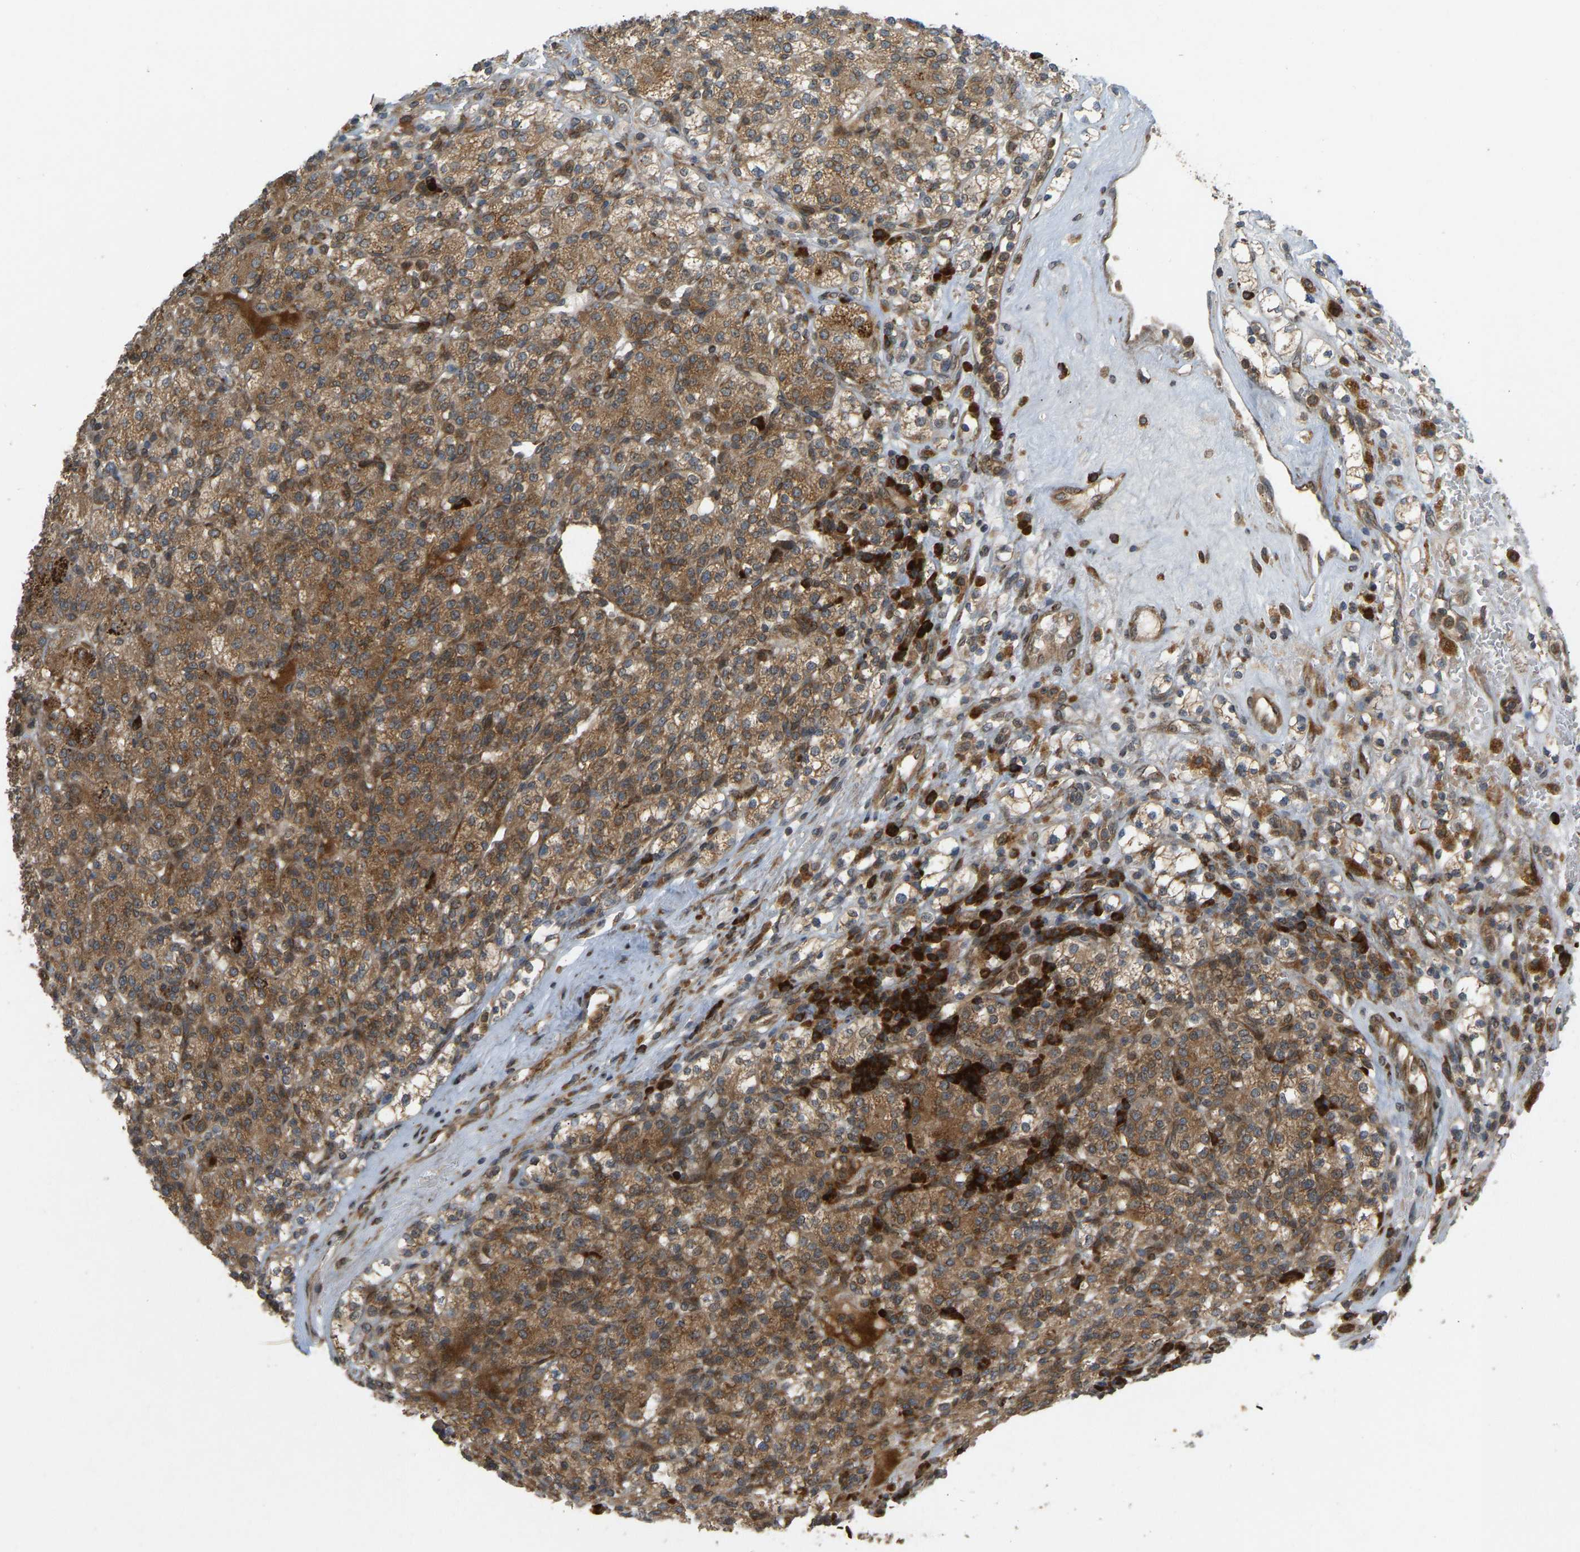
{"staining": {"intensity": "moderate", "quantity": ">75%", "location": "cytoplasmic/membranous"}, "tissue": "renal cancer", "cell_type": "Tumor cells", "image_type": "cancer", "snomed": [{"axis": "morphology", "description": "Adenocarcinoma, NOS"}, {"axis": "topography", "description": "Kidney"}], "caption": "Renal adenocarcinoma tissue exhibits moderate cytoplasmic/membranous staining in approximately >75% of tumor cells", "gene": "RPN2", "patient": {"sex": "male", "age": 77}}